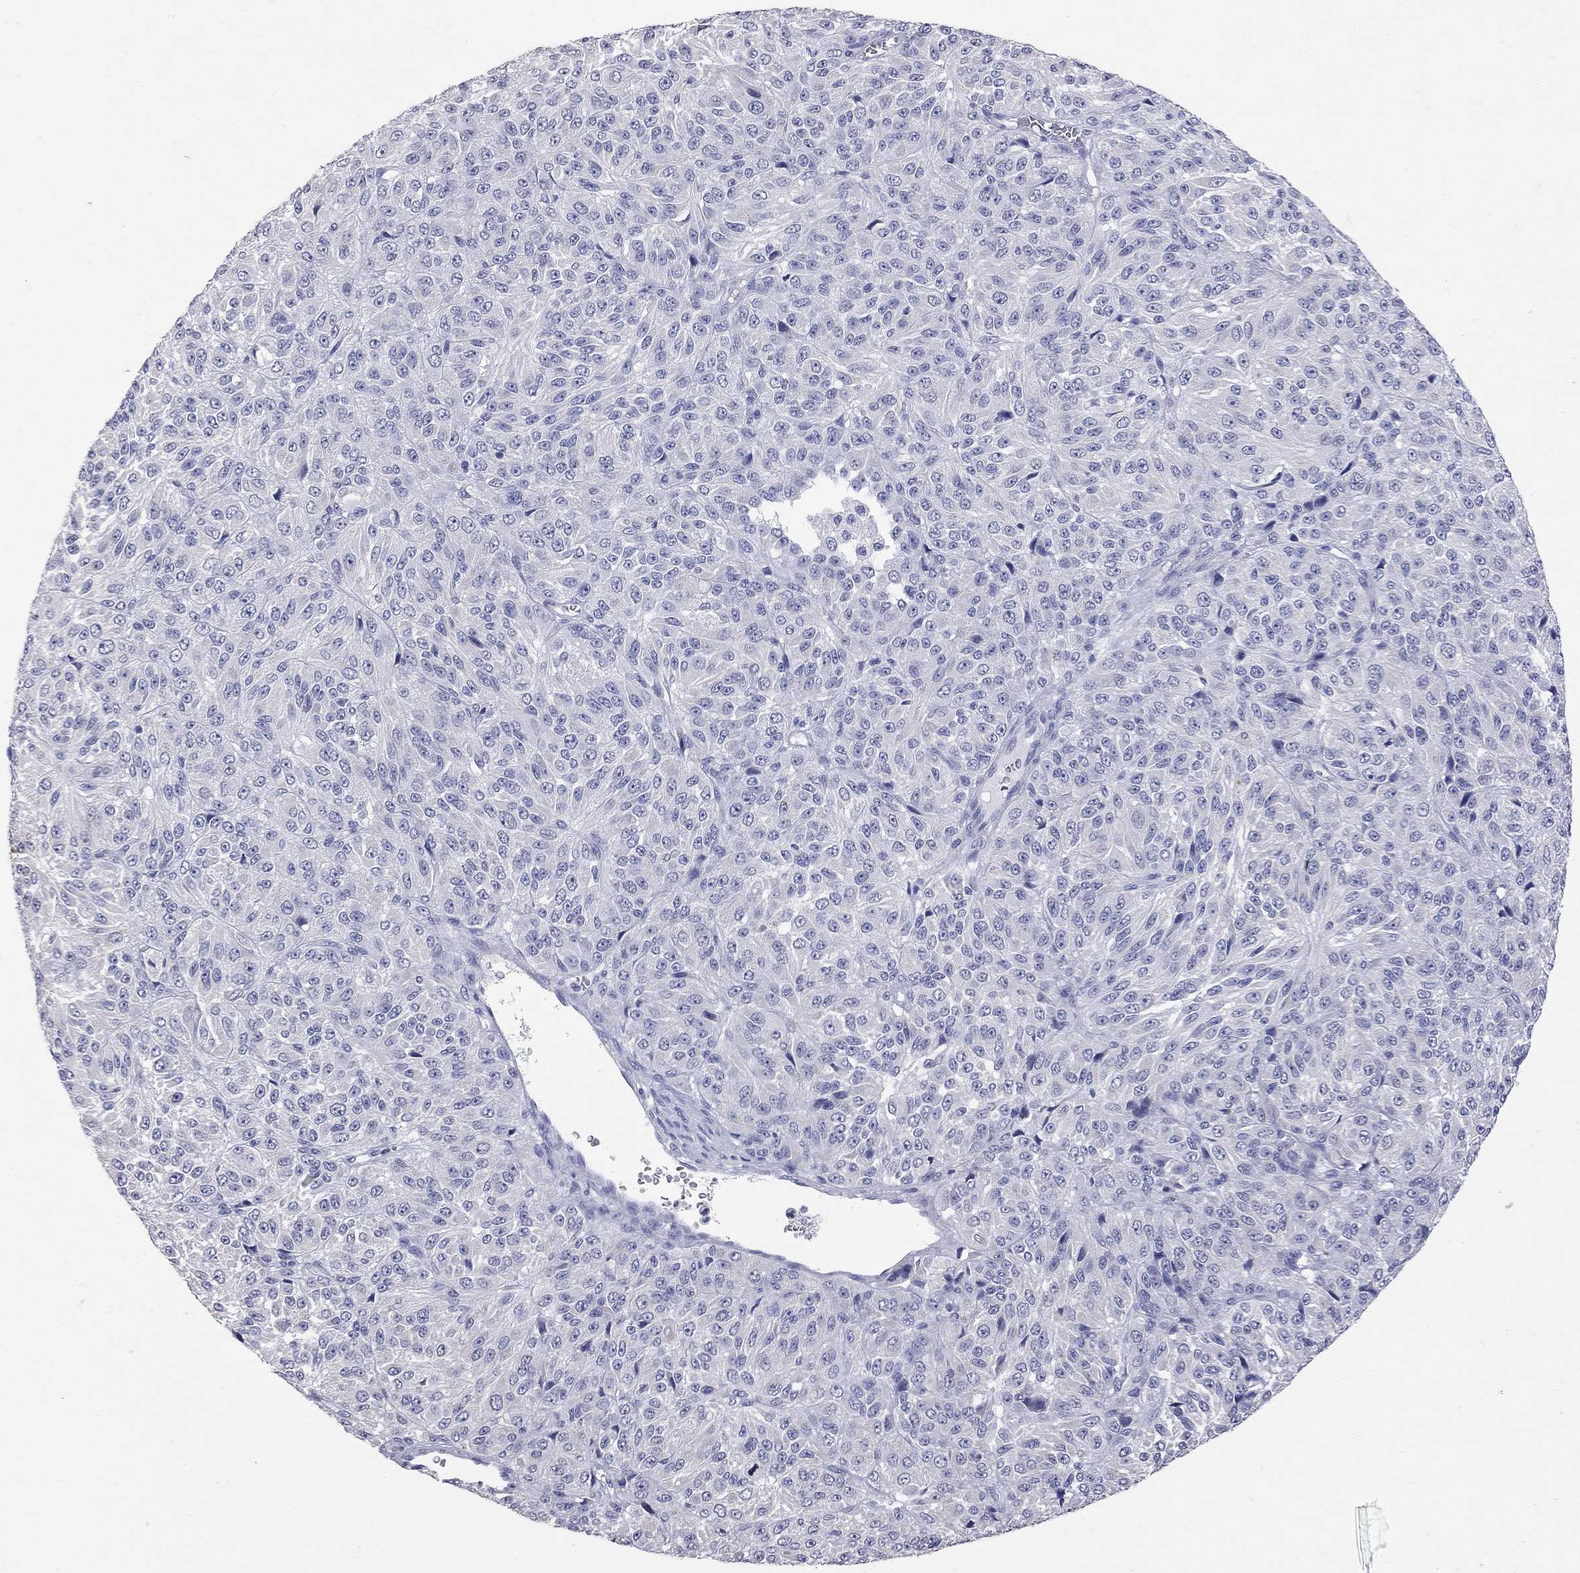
{"staining": {"intensity": "negative", "quantity": "none", "location": "none"}, "tissue": "melanoma", "cell_type": "Tumor cells", "image_type": "cancer", "snomed": [{"axis": "morphology", "description": "Malignant melanoma, Metastatic site"}, {"axis": "topography", "description": "Brain"}], "caption": "This is an immunohistochemistry (IHC) image of melanoma. There is no staining in tumor cells.", "gene": "NOS2", "patient": {"sex": "female", "age": 56}}